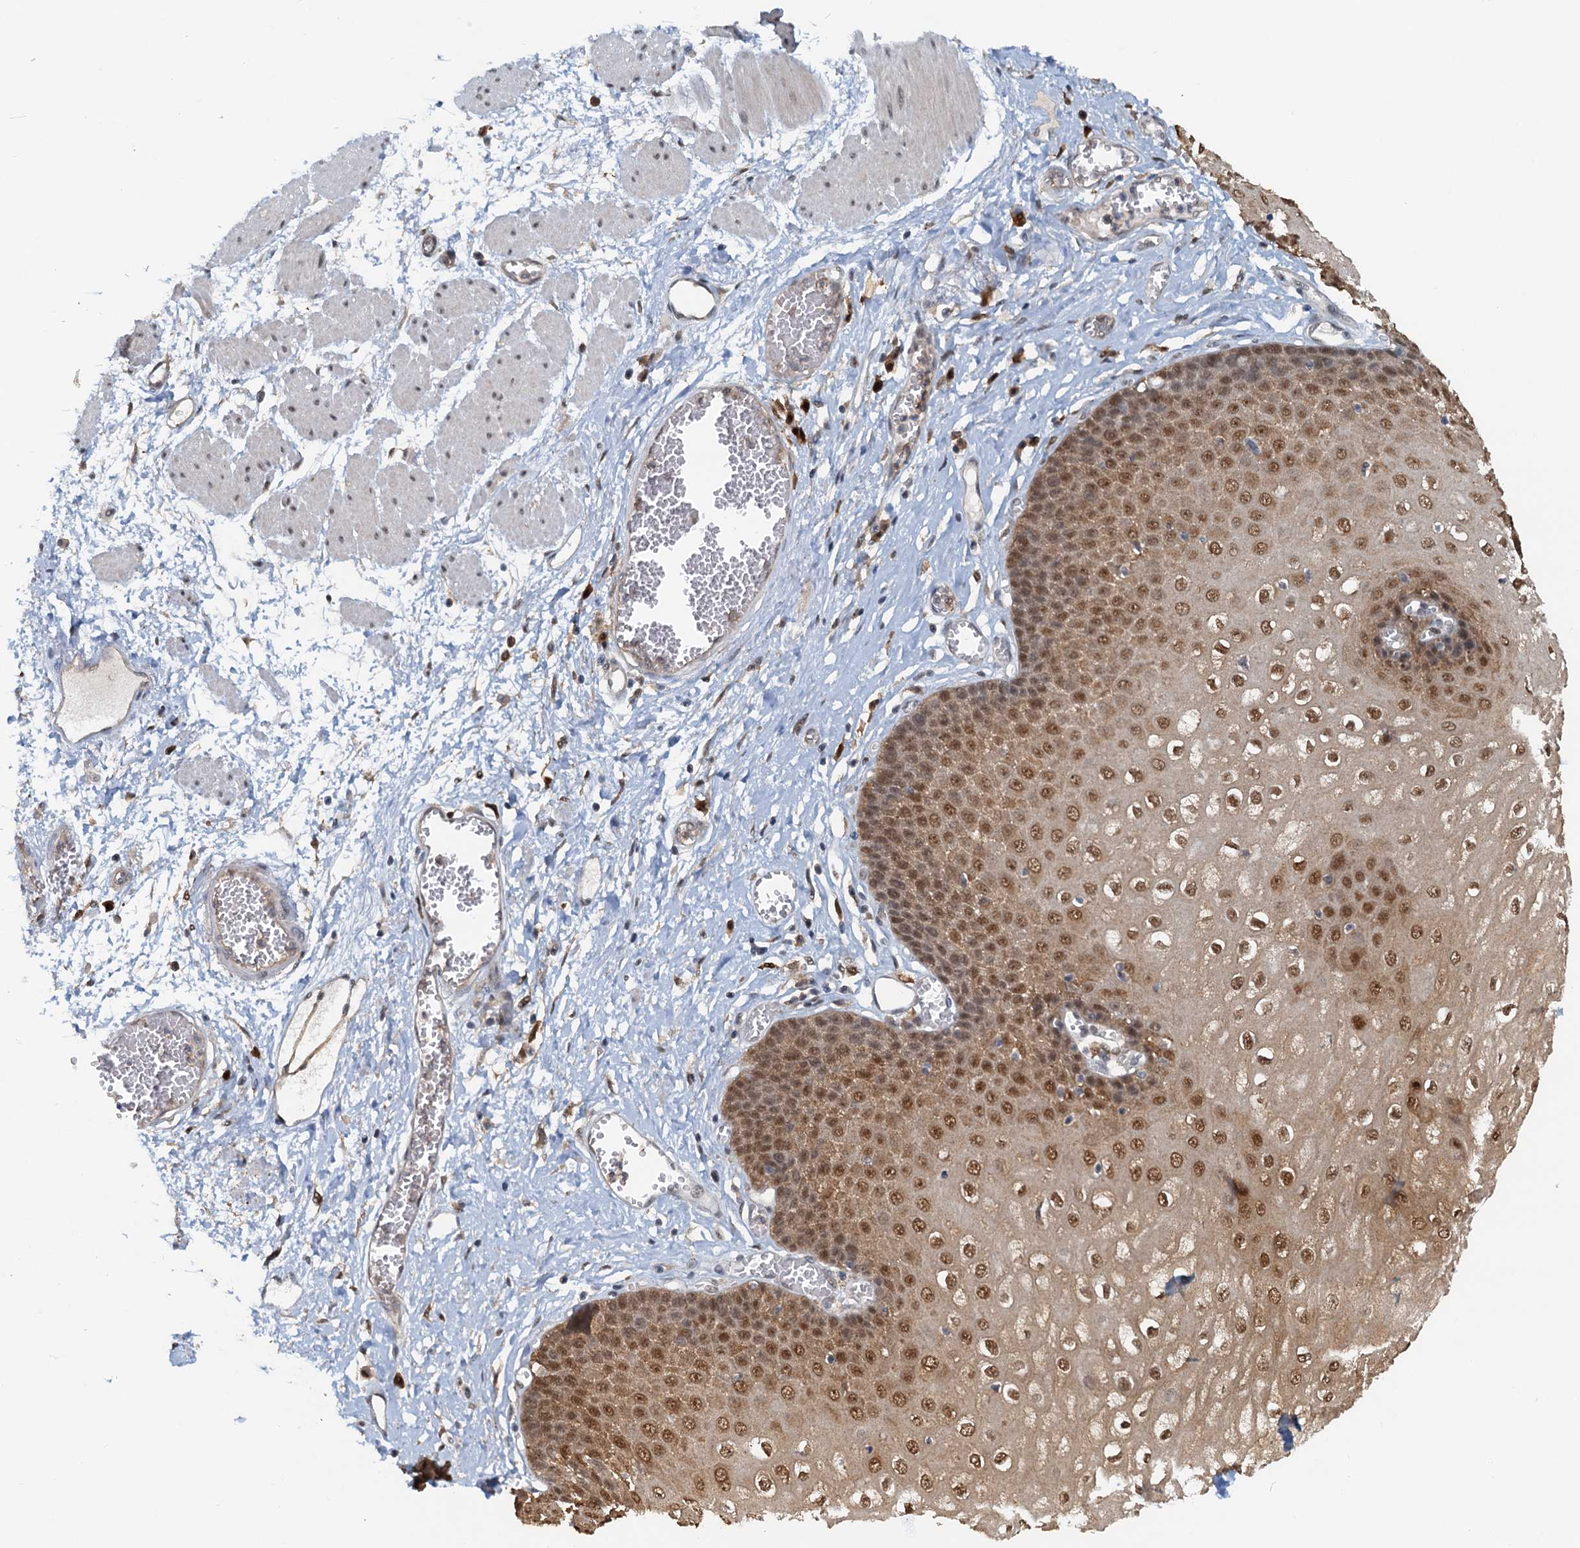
{"staining": {"intensity": "moderate", "quantity": ">75%", "location": "cytoplasmic/membranous,nuclear"}, "tissue": "esophagus", "cell_type": "Squamous epithelial cells", "image_type": "normal", "snomed": [{"axis": "morphology", "description": "Normal tissue, NOS"}, {"axis": "topography", "description": "Esophagus"}], "caption": "A histopathology image showing moderate cytoplasmic/membranous,nuclear staining in approximately >75% of squamous epithelial cells in benign esophagus, as visualized by brown immunohistochemical staining.", "gene": "SPINDOC", "patient": {"sex": "male", "age": 60}}